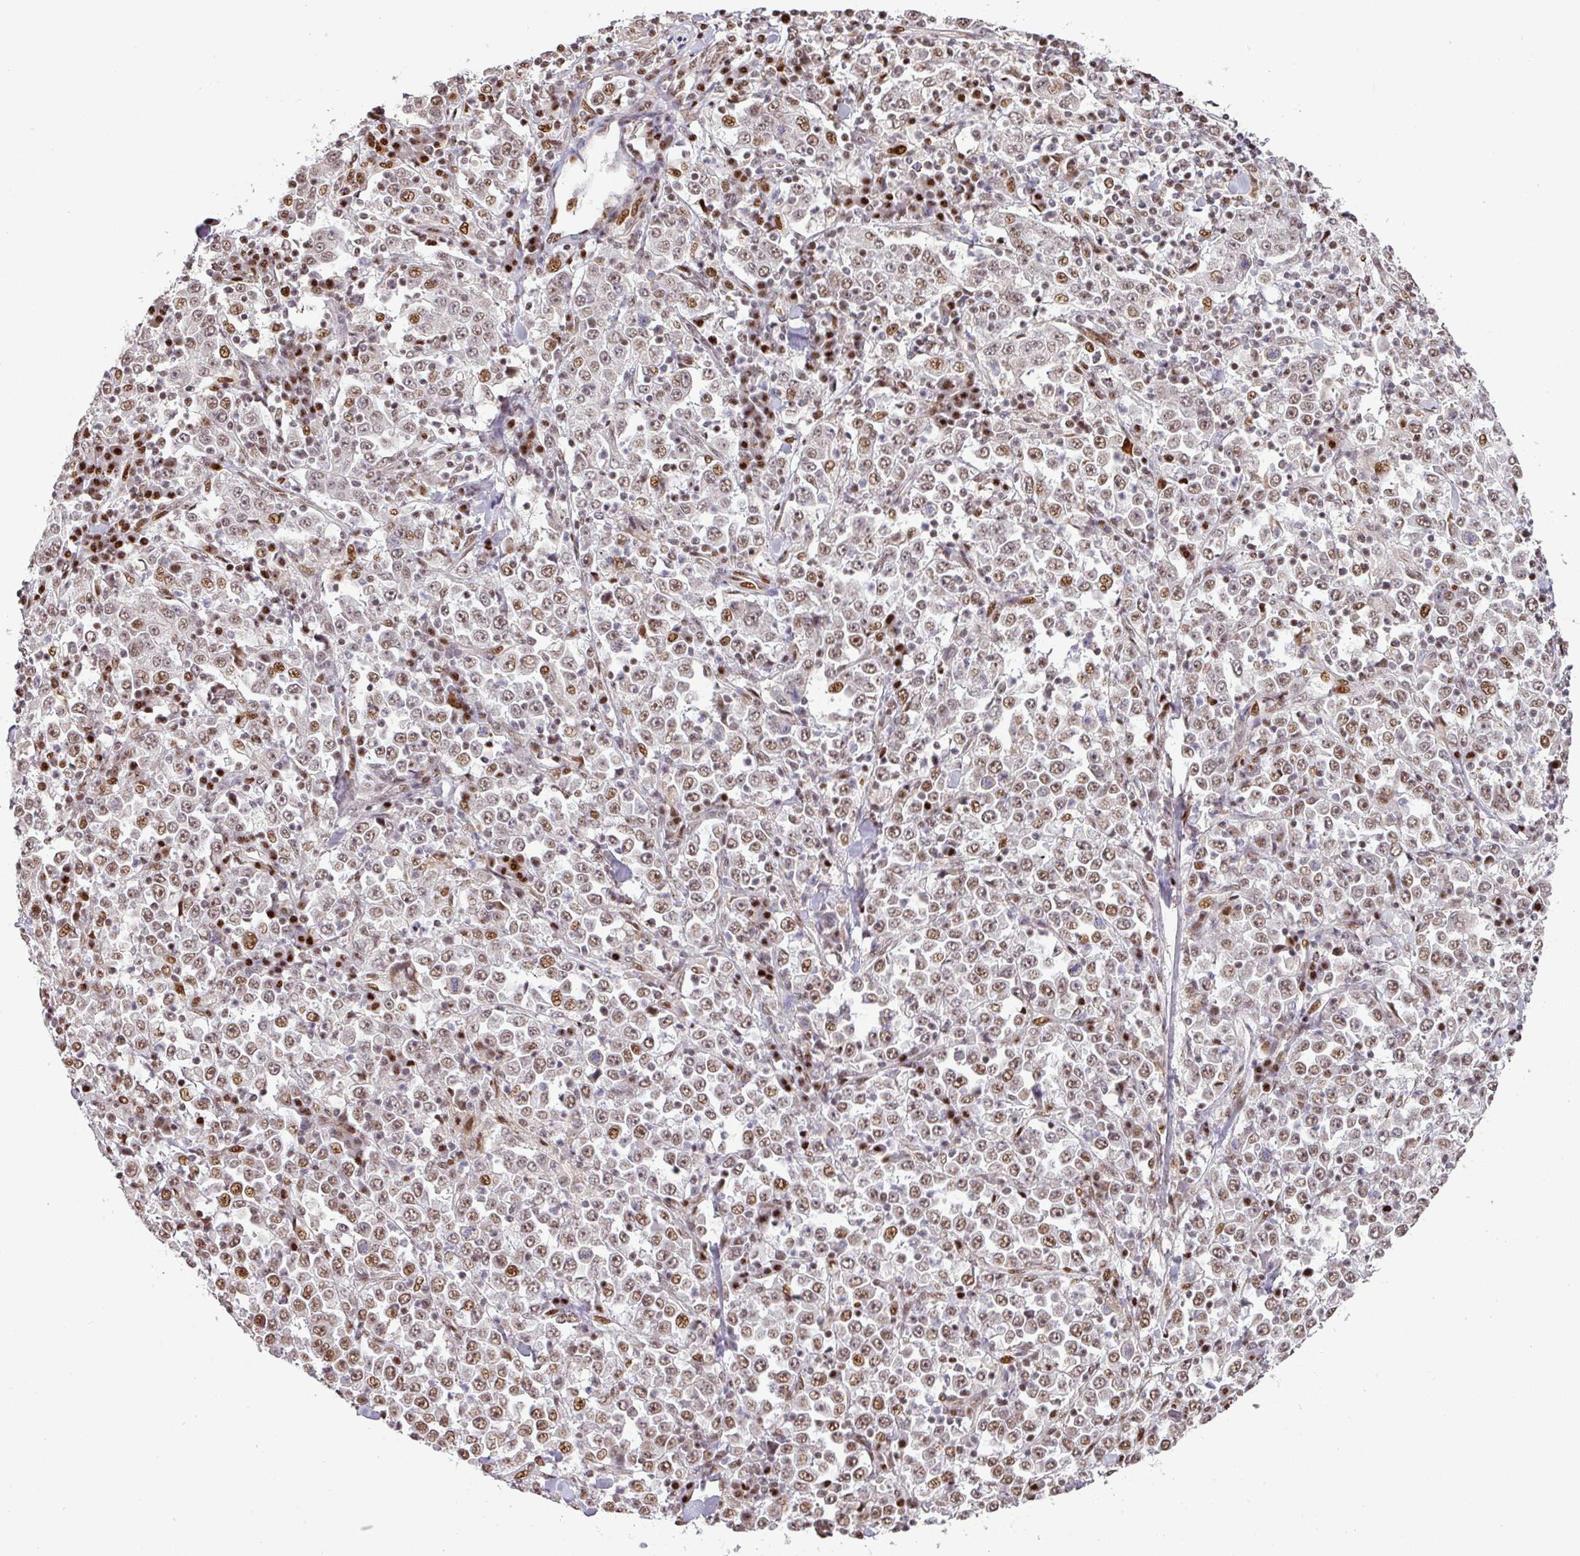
{"staining": {"intensity": "moderate", "quantity": ">75%", "location": "nuclear"}, "tissue": "stomach cancer", "cell_type": "Tumor cells", "image_type": "cancer", "snomed": [{"axis": "morphology", "description": "Normal tissue, NOS"}, {"axis": "morphology", "description": "Adenocarcinoma, NOS"}, {"axis": "topography", "description": "Stomach, upper"}, {"axis": "topography", "description": "Stomach"}], "caption": "The photomicrograph reveals a brown stain indicating the presence of a protein in the nuclear of tumor cells in stomach cancer.", "gene": "MYSM1", "patient": {"sex": "male", "age": 59}}